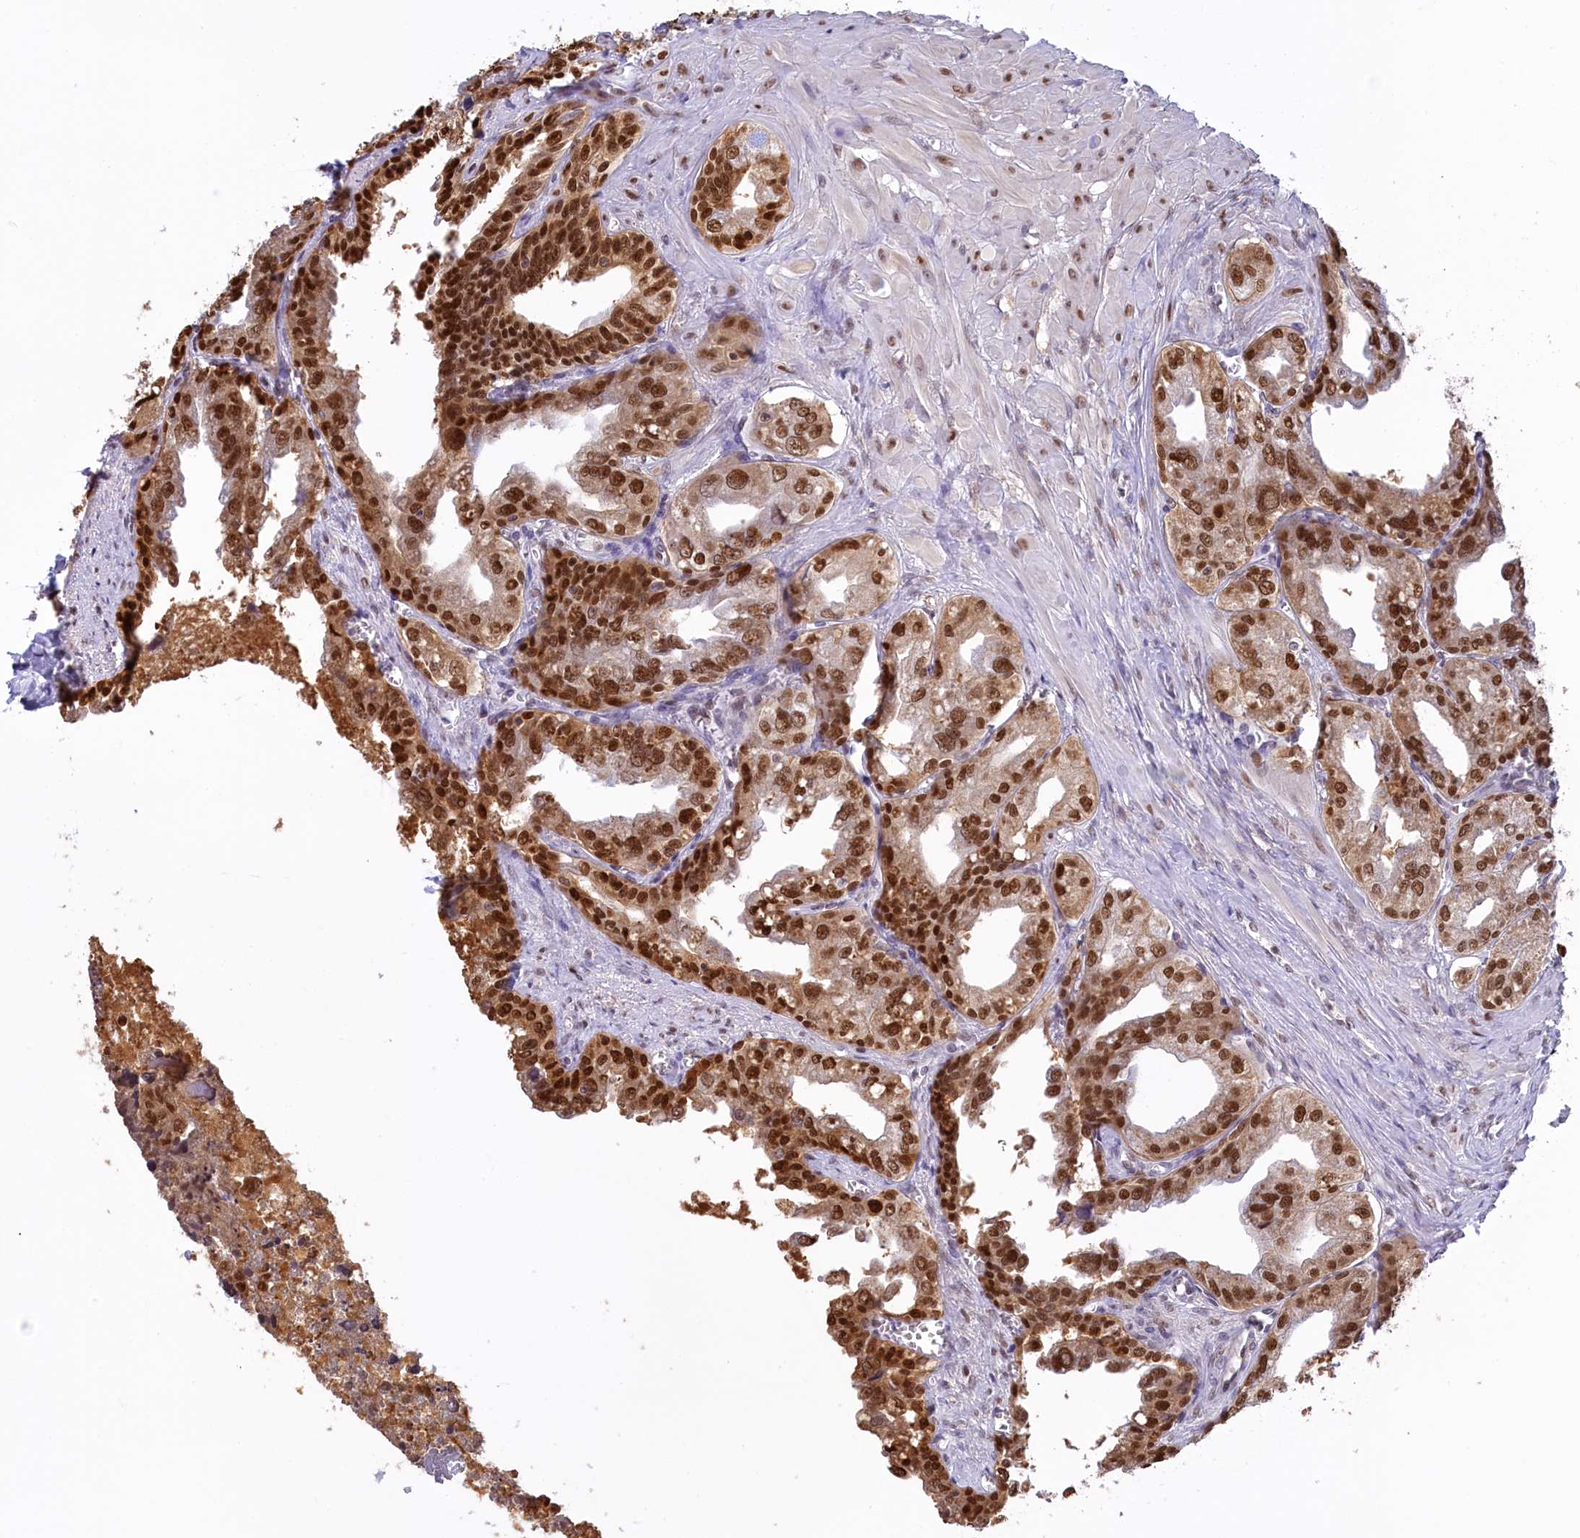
{"staining": {"intensity": "strong", "quantity": ">75%", "location": "cytoplasmic/membranous,nuclear"}, "tissue": "seminal vesicle", "cell_type": "Glandular cells", "image_type": "normal", "snomed": [{"axis": "morphology", "description": "Normal tissue, NOS"}, {"axis": "topography", "description": "Seminal veicle"}], "caption": "This image exhibits IHC staining of benign human seminal vesicle, with high strong cytoplasmic/membranous,nuclear positivity in about >75% of glandular cells.", "gene": "IZUMO2", "patient": {"sex": "male", "age": 67}}